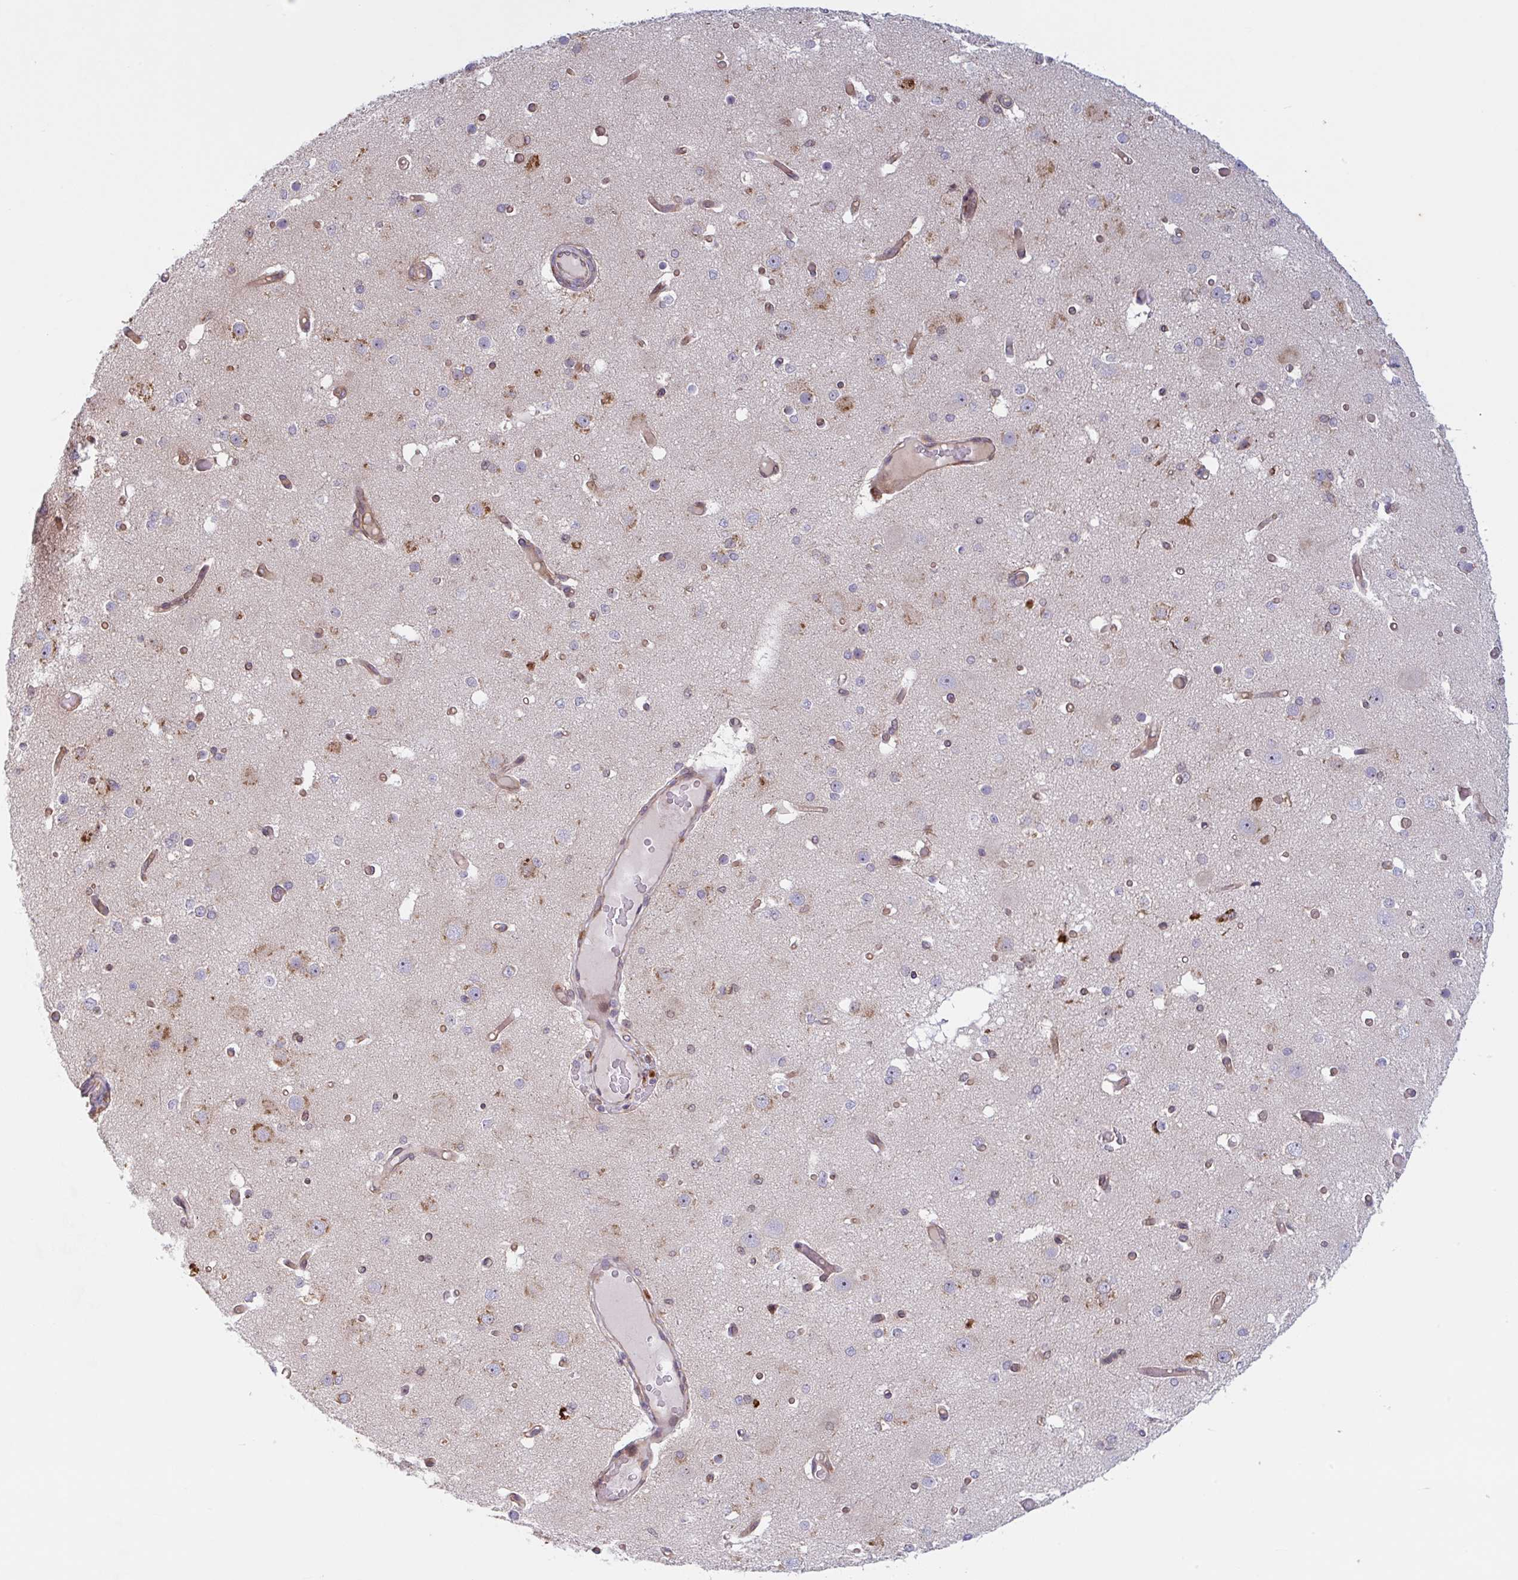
{"staining": {"intensity": "weak", "quantity": ">75%", "location": "cytoplasmic/membranous"}, "tissue": "cerebral cortex", "cell_type": "Endothelial cells", "image_type": "normal", "snomed": [{"axis": "morphology", "description": "Normal tissue, NOS"}, {"axis": "morphology", "description": "Inflammation, NOS"}, {"axis": "topography", "description": "Cerebral cortex"}], "caption": "Protein expression analysis of unremarkable human cerebral cortex reveals weak cytoplasmic/membranous staining in about >75% of endothelial cells. The protein of interest is shown in brown color, while the nuclei are stained blue.", "gene": "RIT1", "patient": {"sex": "male", "age": 6}}